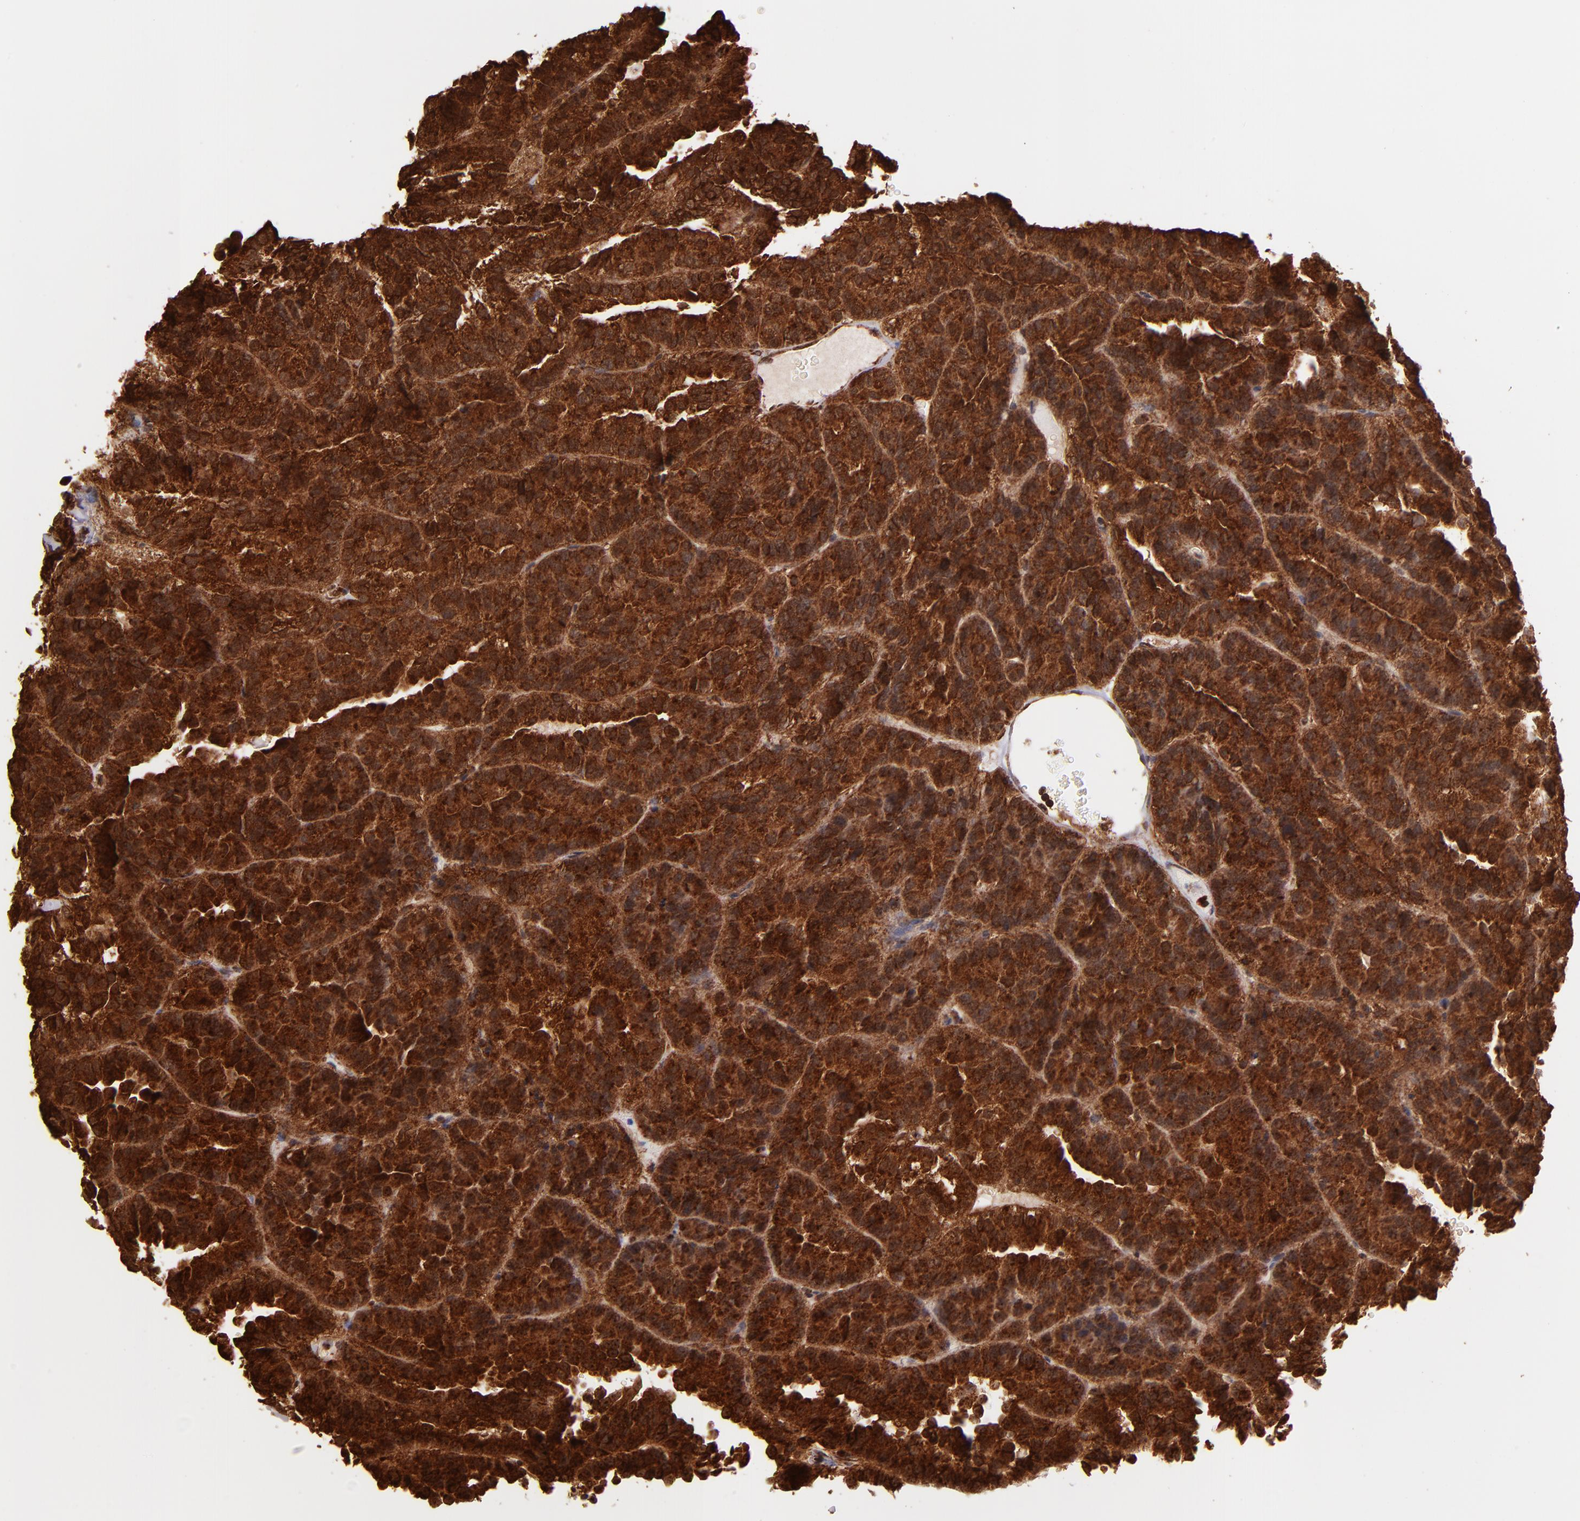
{"staining": {"intensity": "strong", "quantity": ">75%", "location": "cytoplasmic/membranous,nuclear"}, "tissue": "renal cancer", "cell_type": "Tumor cells", "image_type": "cancer", "snomed": [{"axis": "morphology", "description": "Adenocarcinoma, NOS"}, {"axis": "topography", "description": "Kidney"}], "caption": "A histopathology image of human renal adenocarcinoma stained for a protein displays strong cytoplasmic/membranous and nuclear brown staining in tumor cells.", "gene": "STX8", "patient": {"sex": "male", "age": 46}}